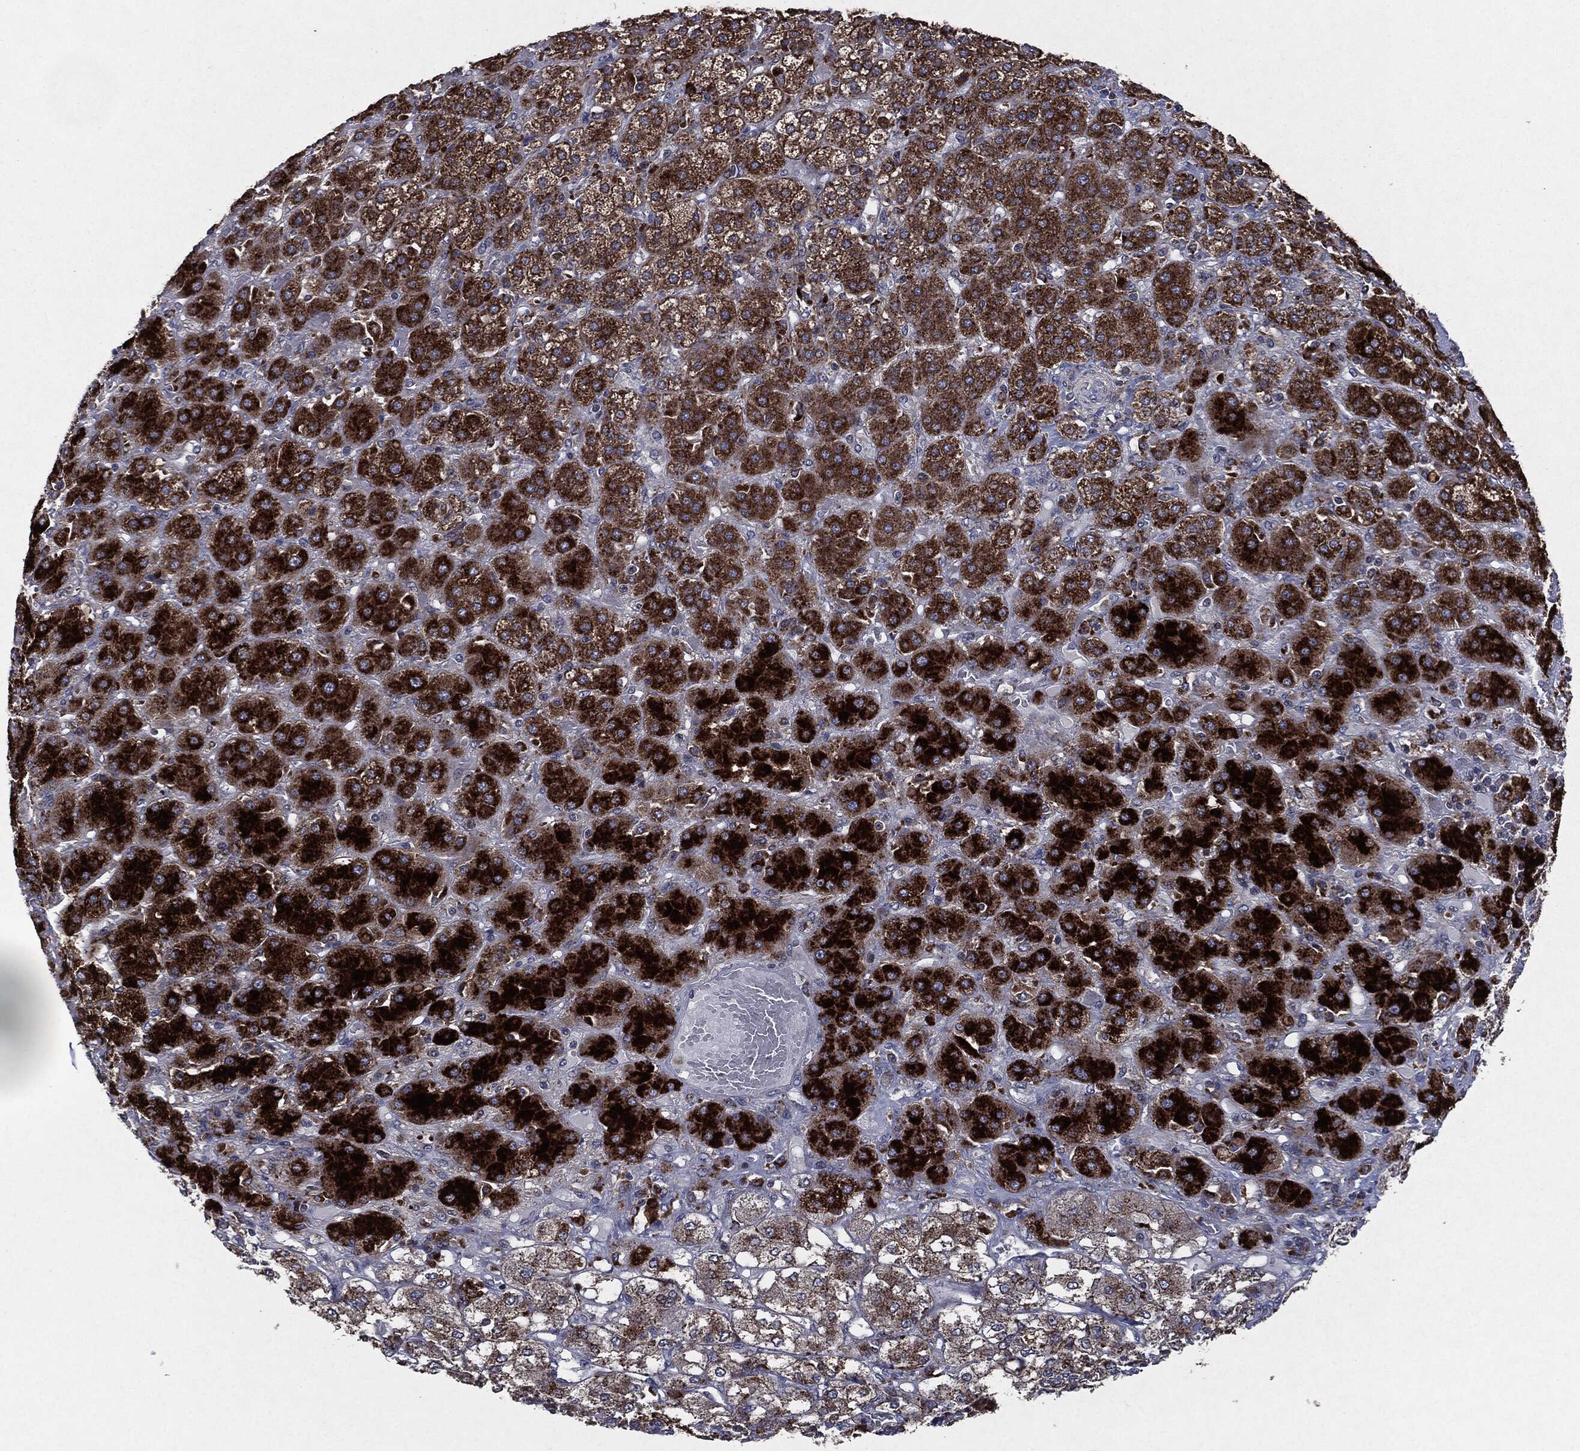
{"staining": {"intensity": "strong", "quantity": ">75%", "location": "cytoplasmic/membranous"}, "tissue": "adrenal gland", "cell_type": "Glandular cells", "image_type": "normal", "snomed": [{"axis": "morphology", "description": "Normal tissue, NOS"}, {"axis": "topography", "description": "Adrenal gland"}], "caption": "The immunohistochemical stain highlights strong cytoplasmic/membranous expression in glandular cells of unremarkable adrenal gland.", "gene": "SLC31A2", "patient": {"sex": "male", "age": 70}}